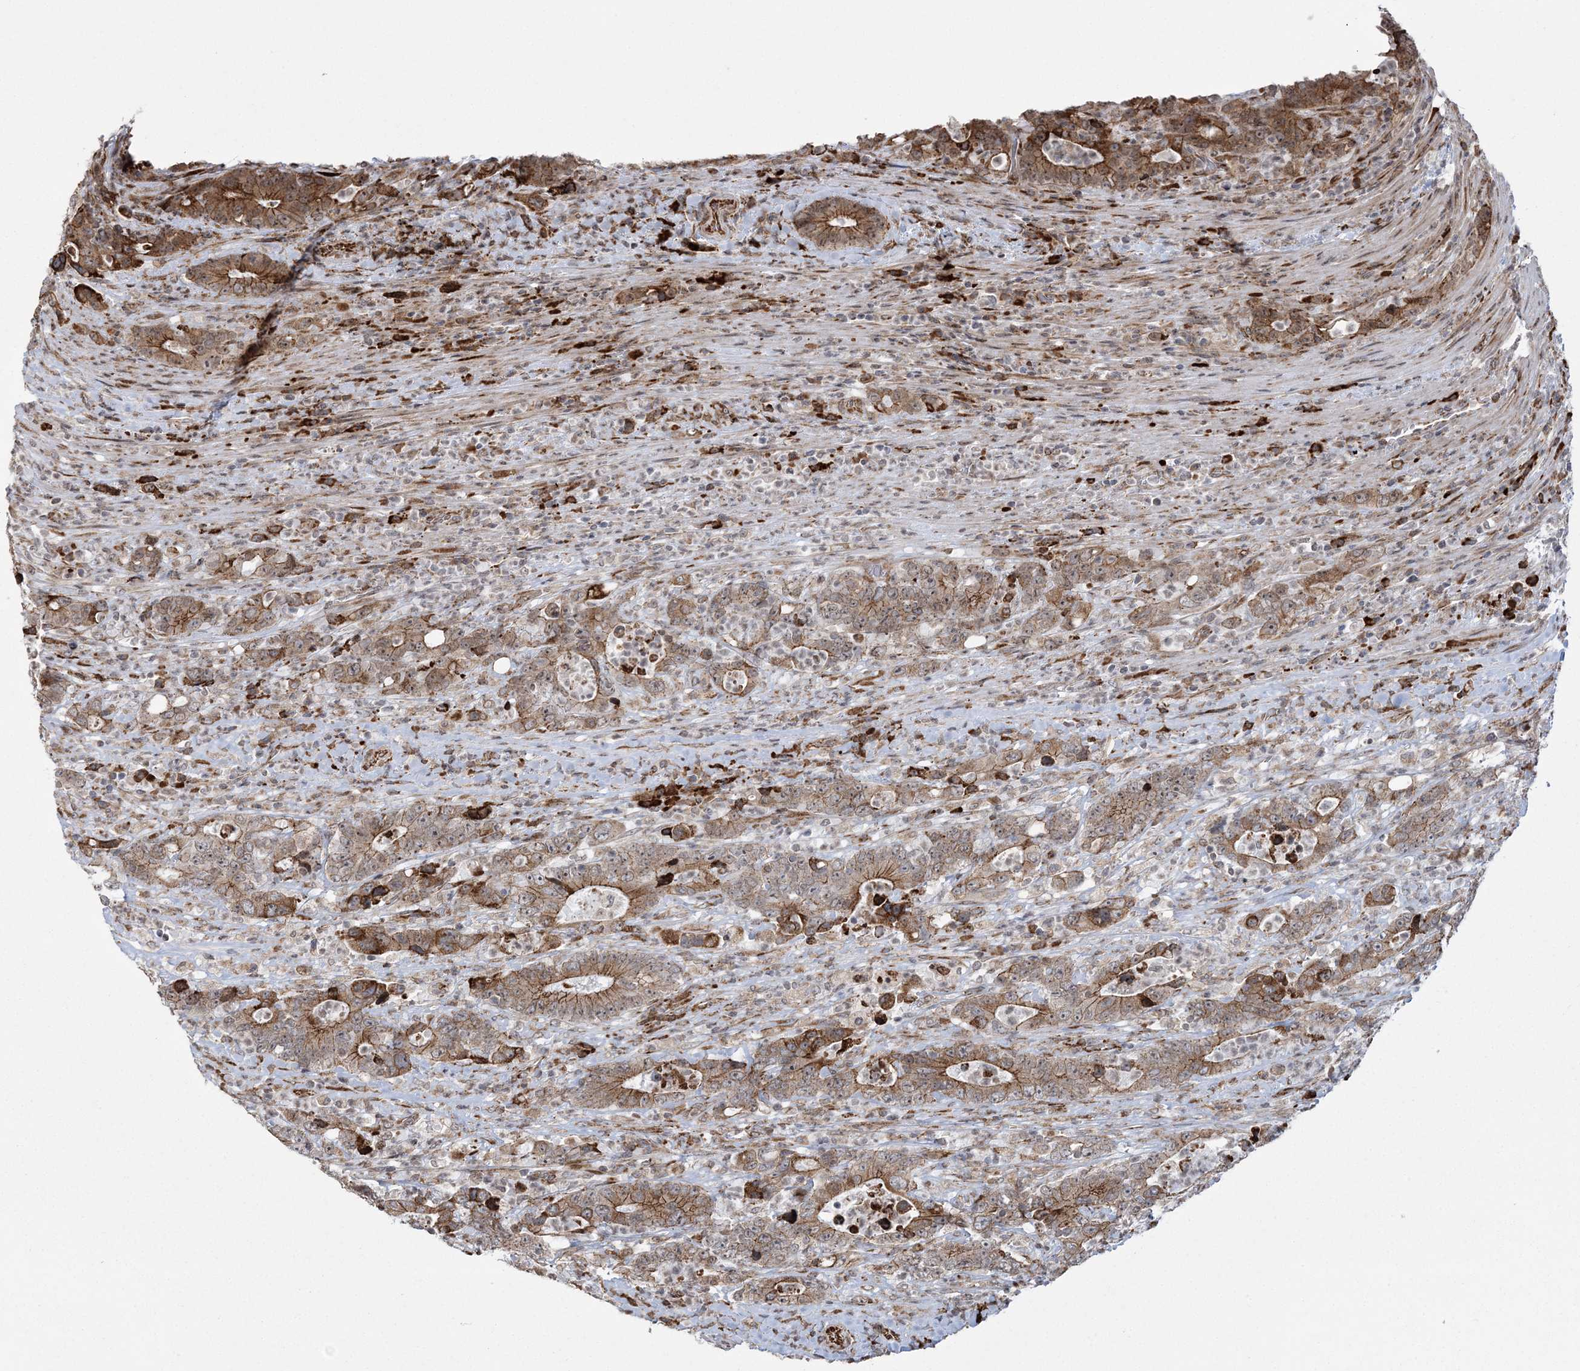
{"staining": {"intensity": "moderate", "quantity": ">75%", "location": "cytoplasmic/membranous"}, "tissue": "colorectal cancer", "cell_type": "Tumor cells", "image_type": "cancer", "snomed": [{"axis": "morphology", "description": "Adenocarcinoma, NOS"}, {"axis": "topography", "description": "Colon"}], "caption": "Moderate cytoplasmic/membranous staining for a protein is seen in about >75% of tumor cells of colorectal cancer (adenocarcinoma) using IHC.", "gene": "EFCAB12", "patient": {"sex": "female", "age": 75}}